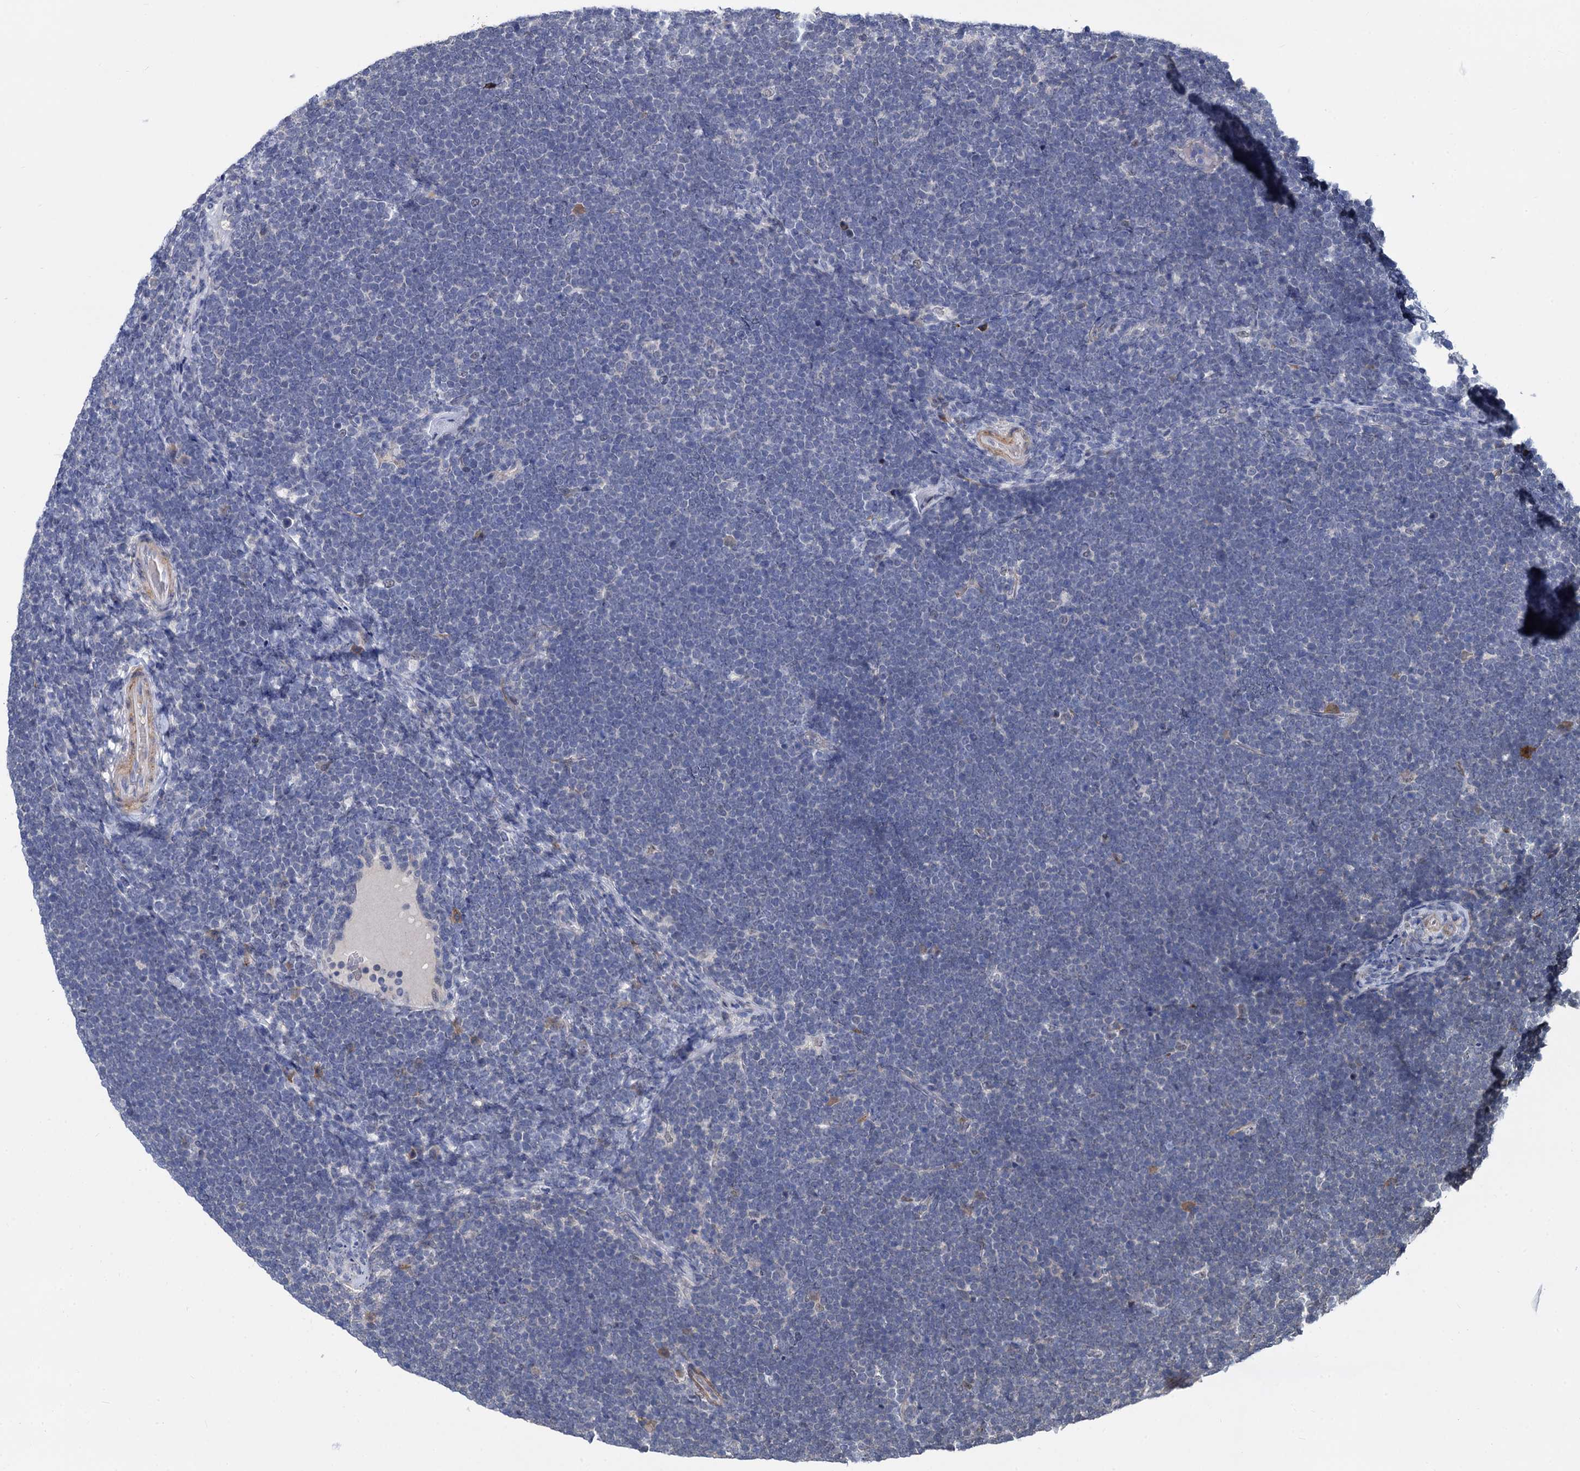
{"staining": {"intensity": "negative", "quantity": "none", "location": "none"}, "tissue": "lymphoma", "cell_type": "Tumor cells", "image_type": "cancer", "snomed": [{"axis": "morphology", "description": "Malignant lymphoma, non-Hodgkin's type, High grade"}, {"axis": "topography", "description": "Lymph node"}], "caption": "The photomicrograph demonstrates no staining of tumor cells in high-grade malignant lymphoma, non-Hodgkin's type.", "gene": "PSMD4", "patient": {"sex": "male", "age": 13}}